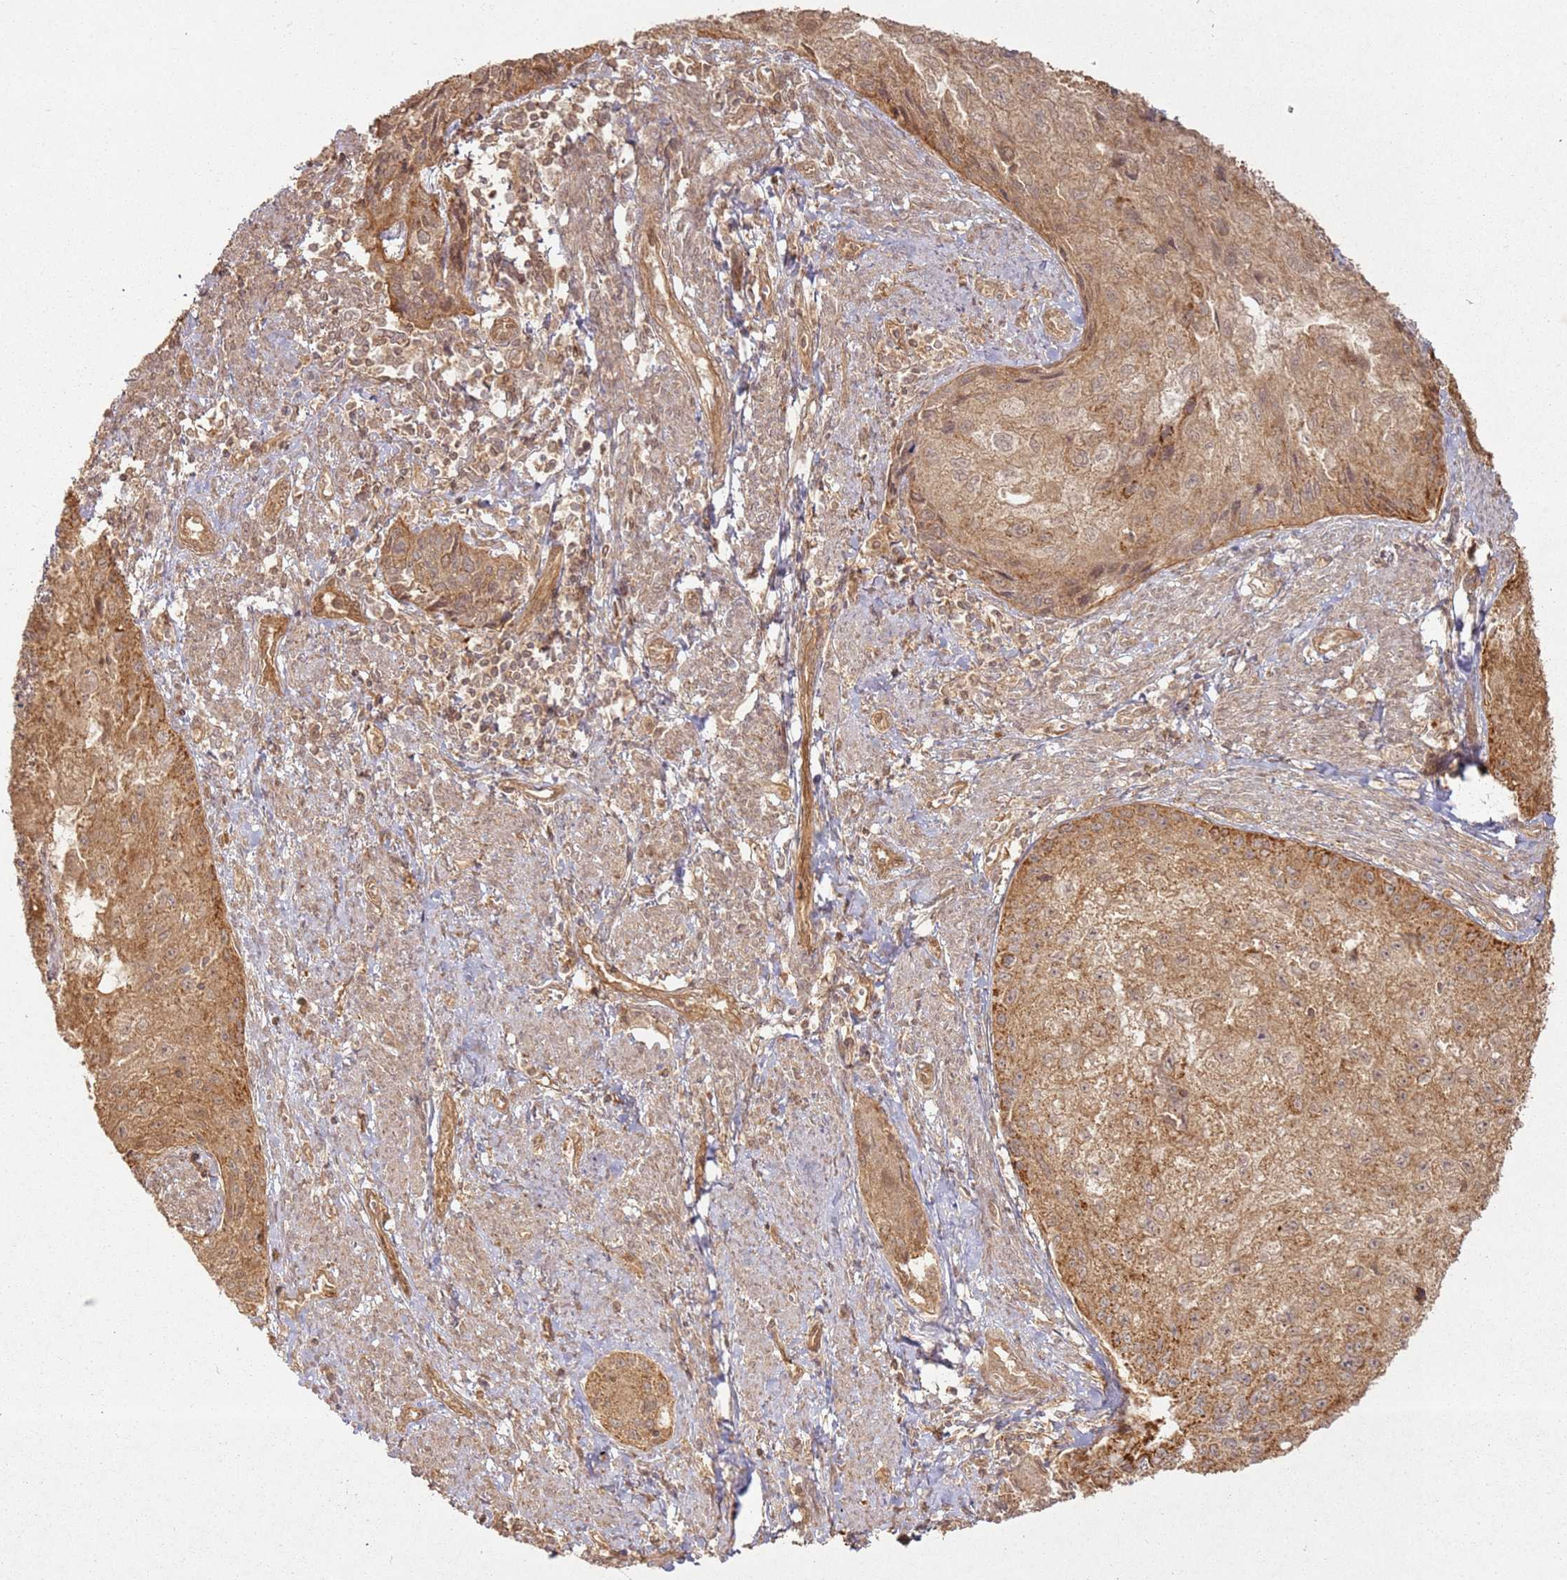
{"staining": {"intensity": "moderate", "quantity": ">75%", "location": "cytoplasmic/membranous"}, "tissue": "cervical cancer", "cell_type": "Tumor cells", "image_type": "cancer", "snomed": [{"axis": "morphology", "description": "Squamous cell carcinoma, NOS"}, {"axis": "topography", "description": "Cervix"}], "caption": "A medium amount of moderate cytoplasmic/membranous expression is seen in approximately >75% of tumor cells in cervical cancer (squamous cell carcinoma) tissue.", "gene": "ZNF776", "patient": {"sex": "female", "age": 67}}